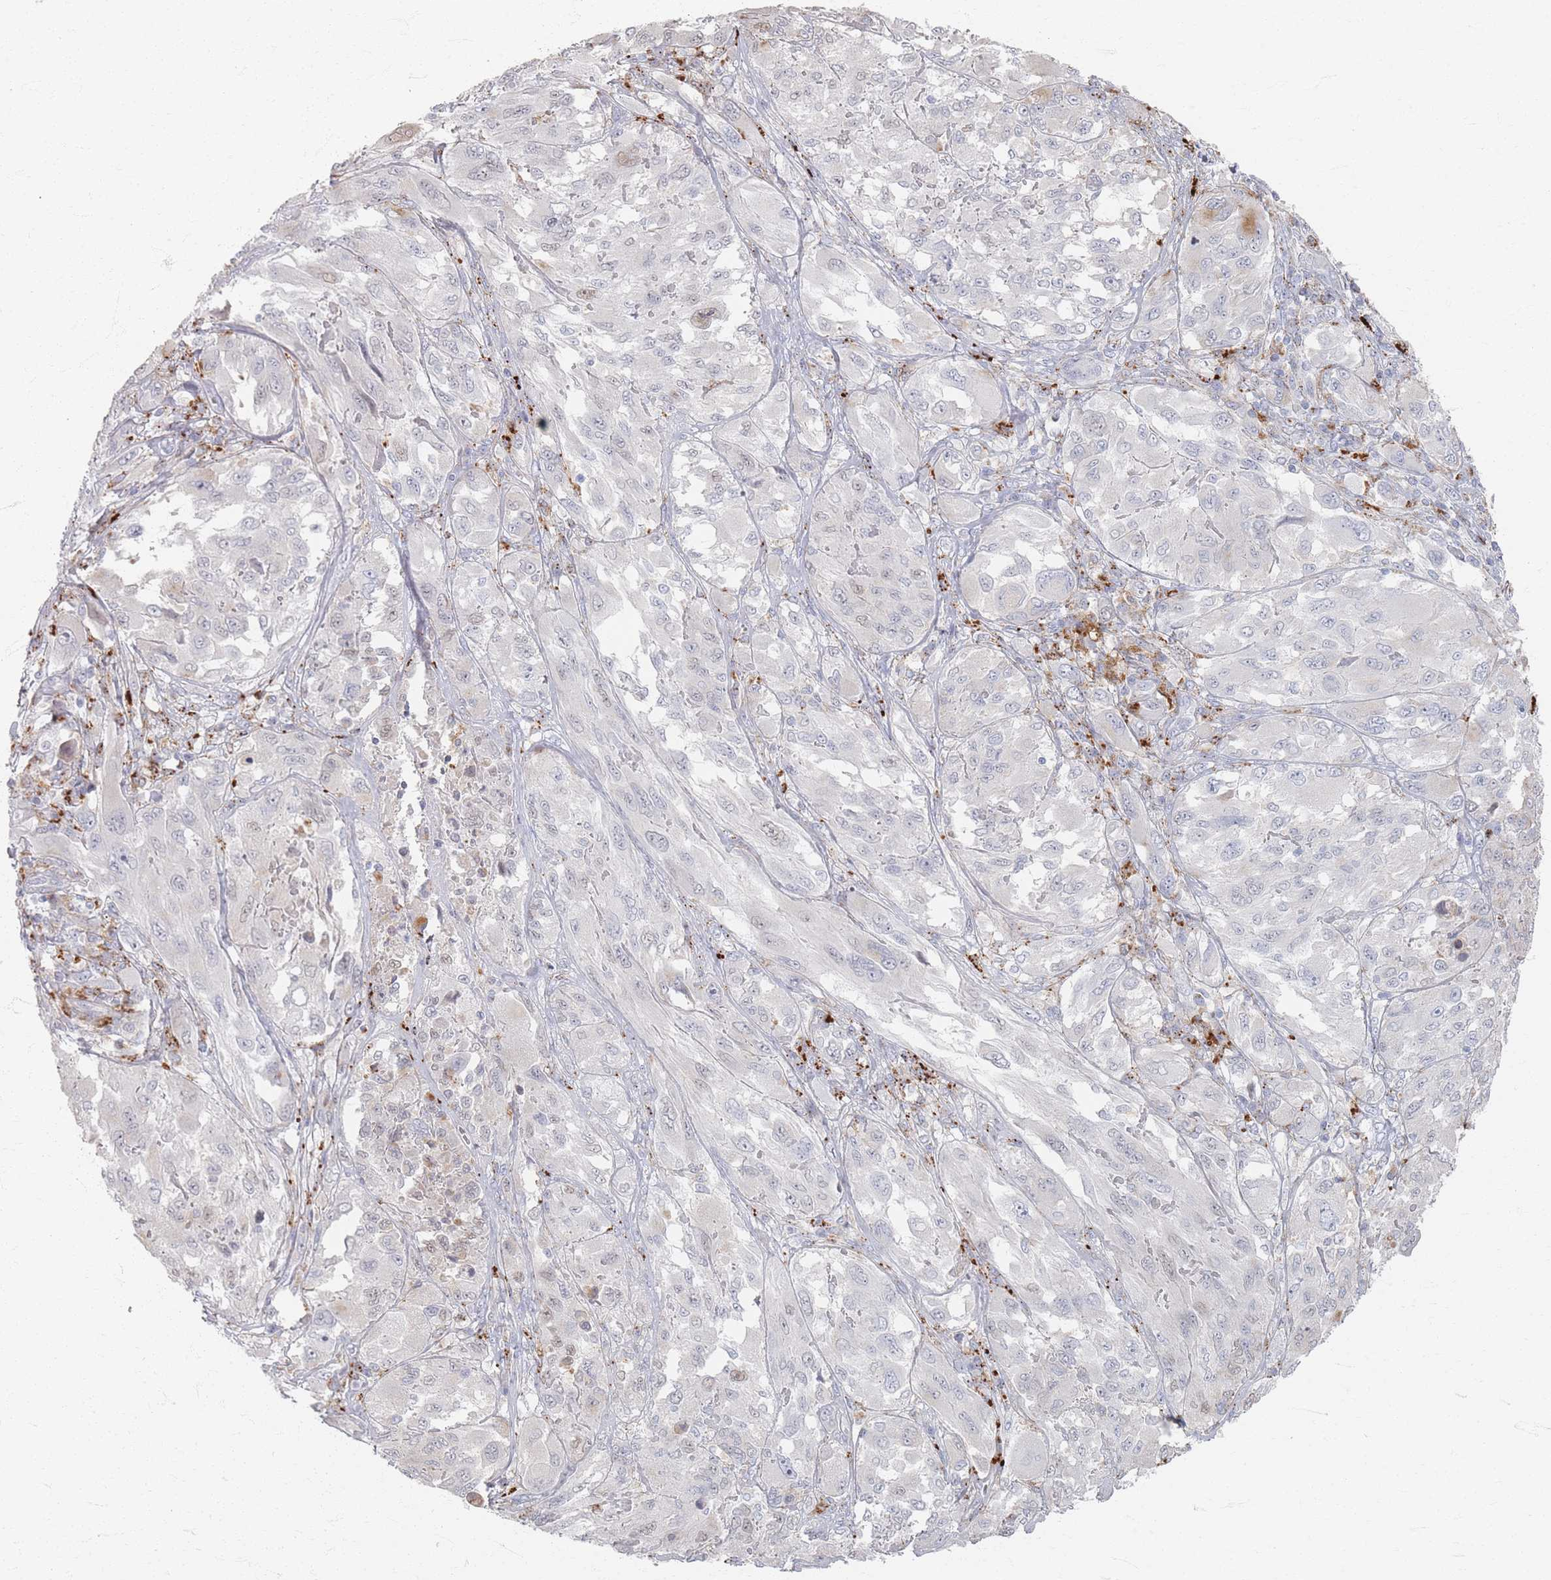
{"staining": {"intensity": "weak", "quantity": "<25%", "location": "nuclear"}, "tissue": "melanoma", "cell_type": "Tumor cells", "image_type": "cancer", "snomed": [{"axis": "morphology", "description": "Malignant melanoma, NOS"}, {"axis": "topography", "description": "Skin"}], "caption": "This is an IHC image of human malignant melanoma. There is no expression in tumor cells.", "gene": "SLC2A11", "patient": {"sex": "female", "age": 91}}